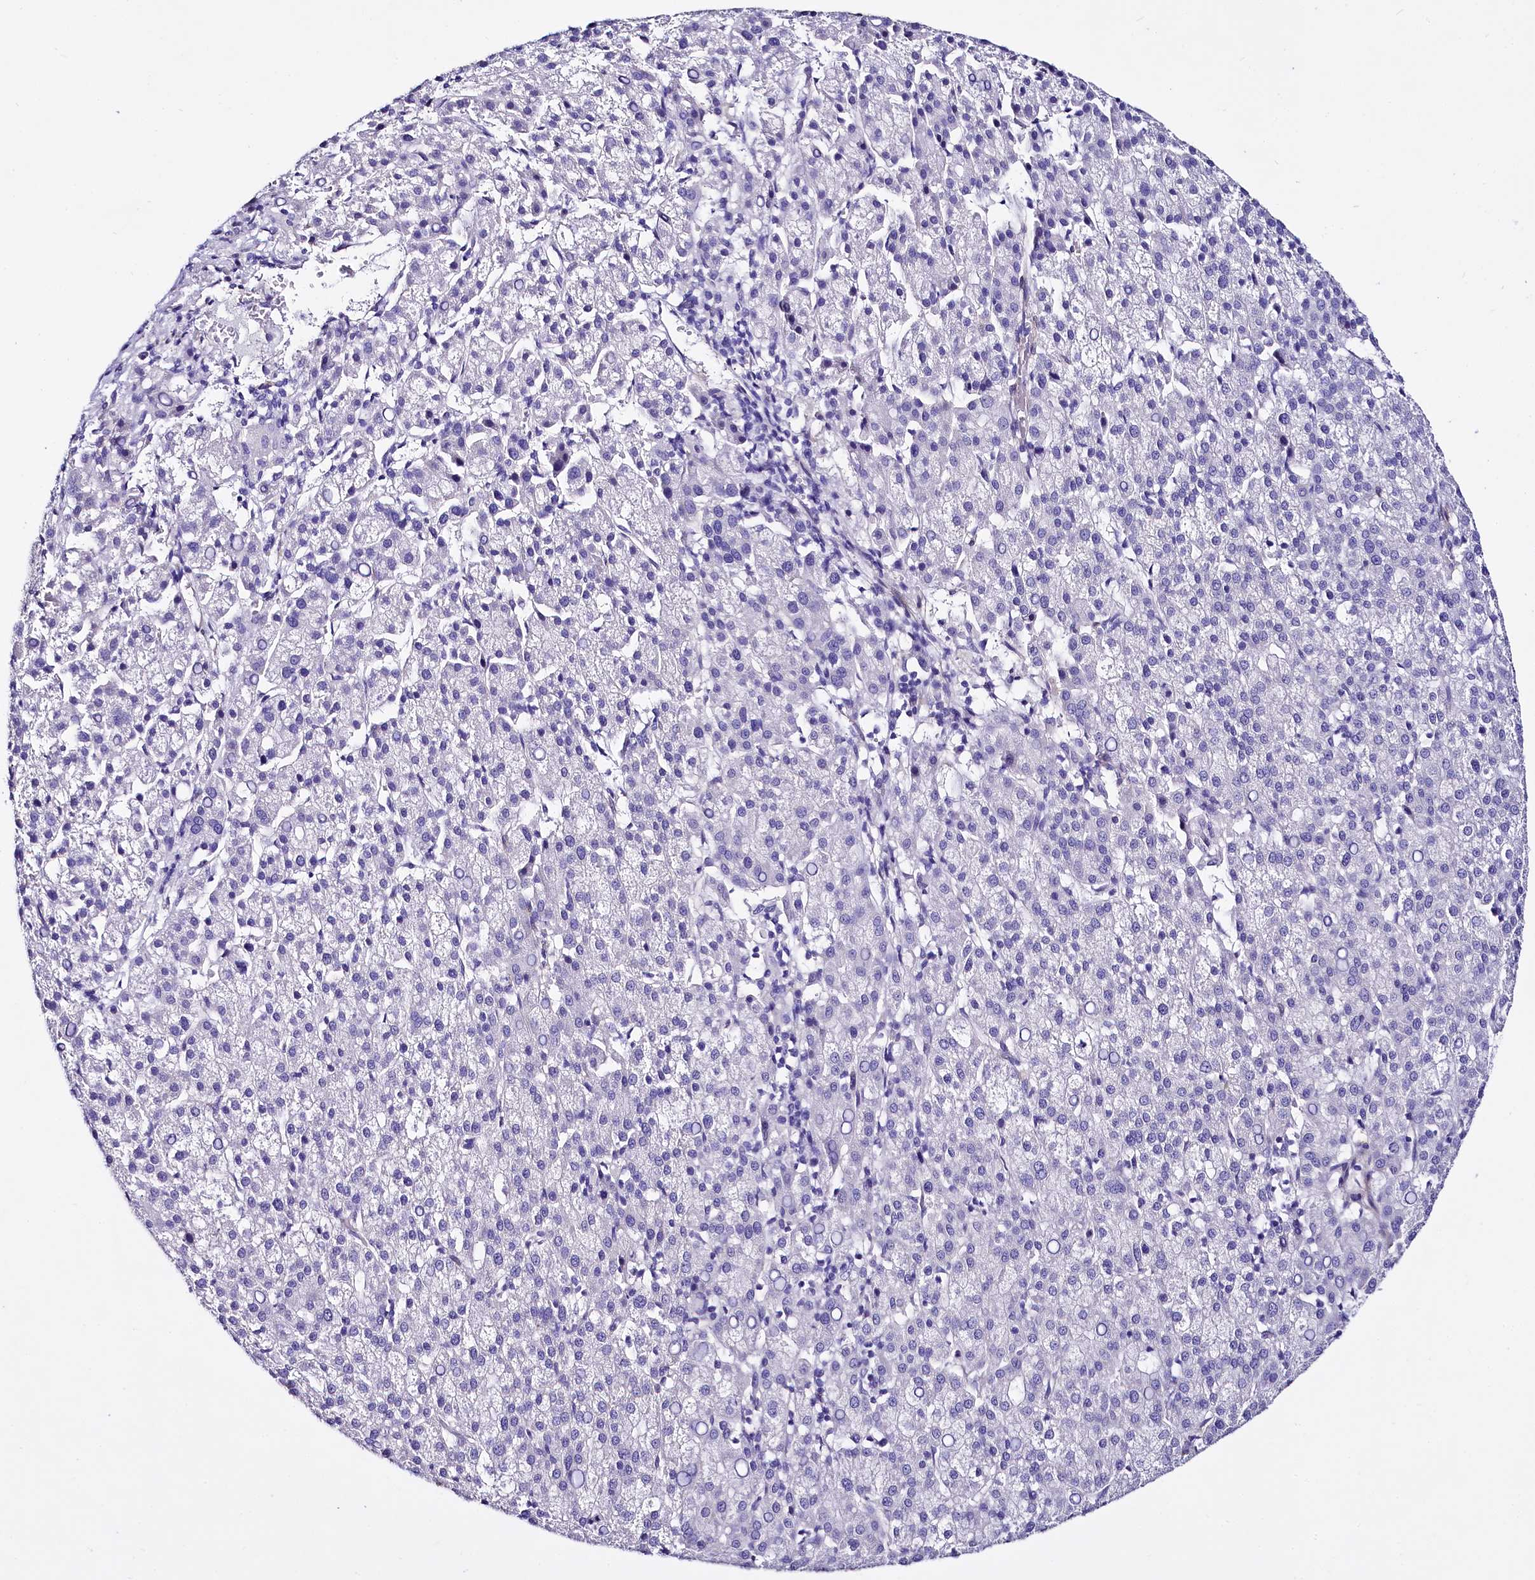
{"staining": {"intensity": "negative", "quantity": "none", "location": "none"}, "tissue": "liver cancer", "cell_type": "Tumor cells", "image_type": "cancer", "snomed": [{"axis": "morphology", "description": "Carcinoma, Hepatocellular, NOS"}, {"axis": "topography", "description": "Liver"}], "caption": "IHC photomicrograph of liver hepatocellular carcinoma stained for a protein (brown), which reveals no expression in tumor cells.", "gene": "STXBP1", "patient": {"sex": "female", "age": 58}}